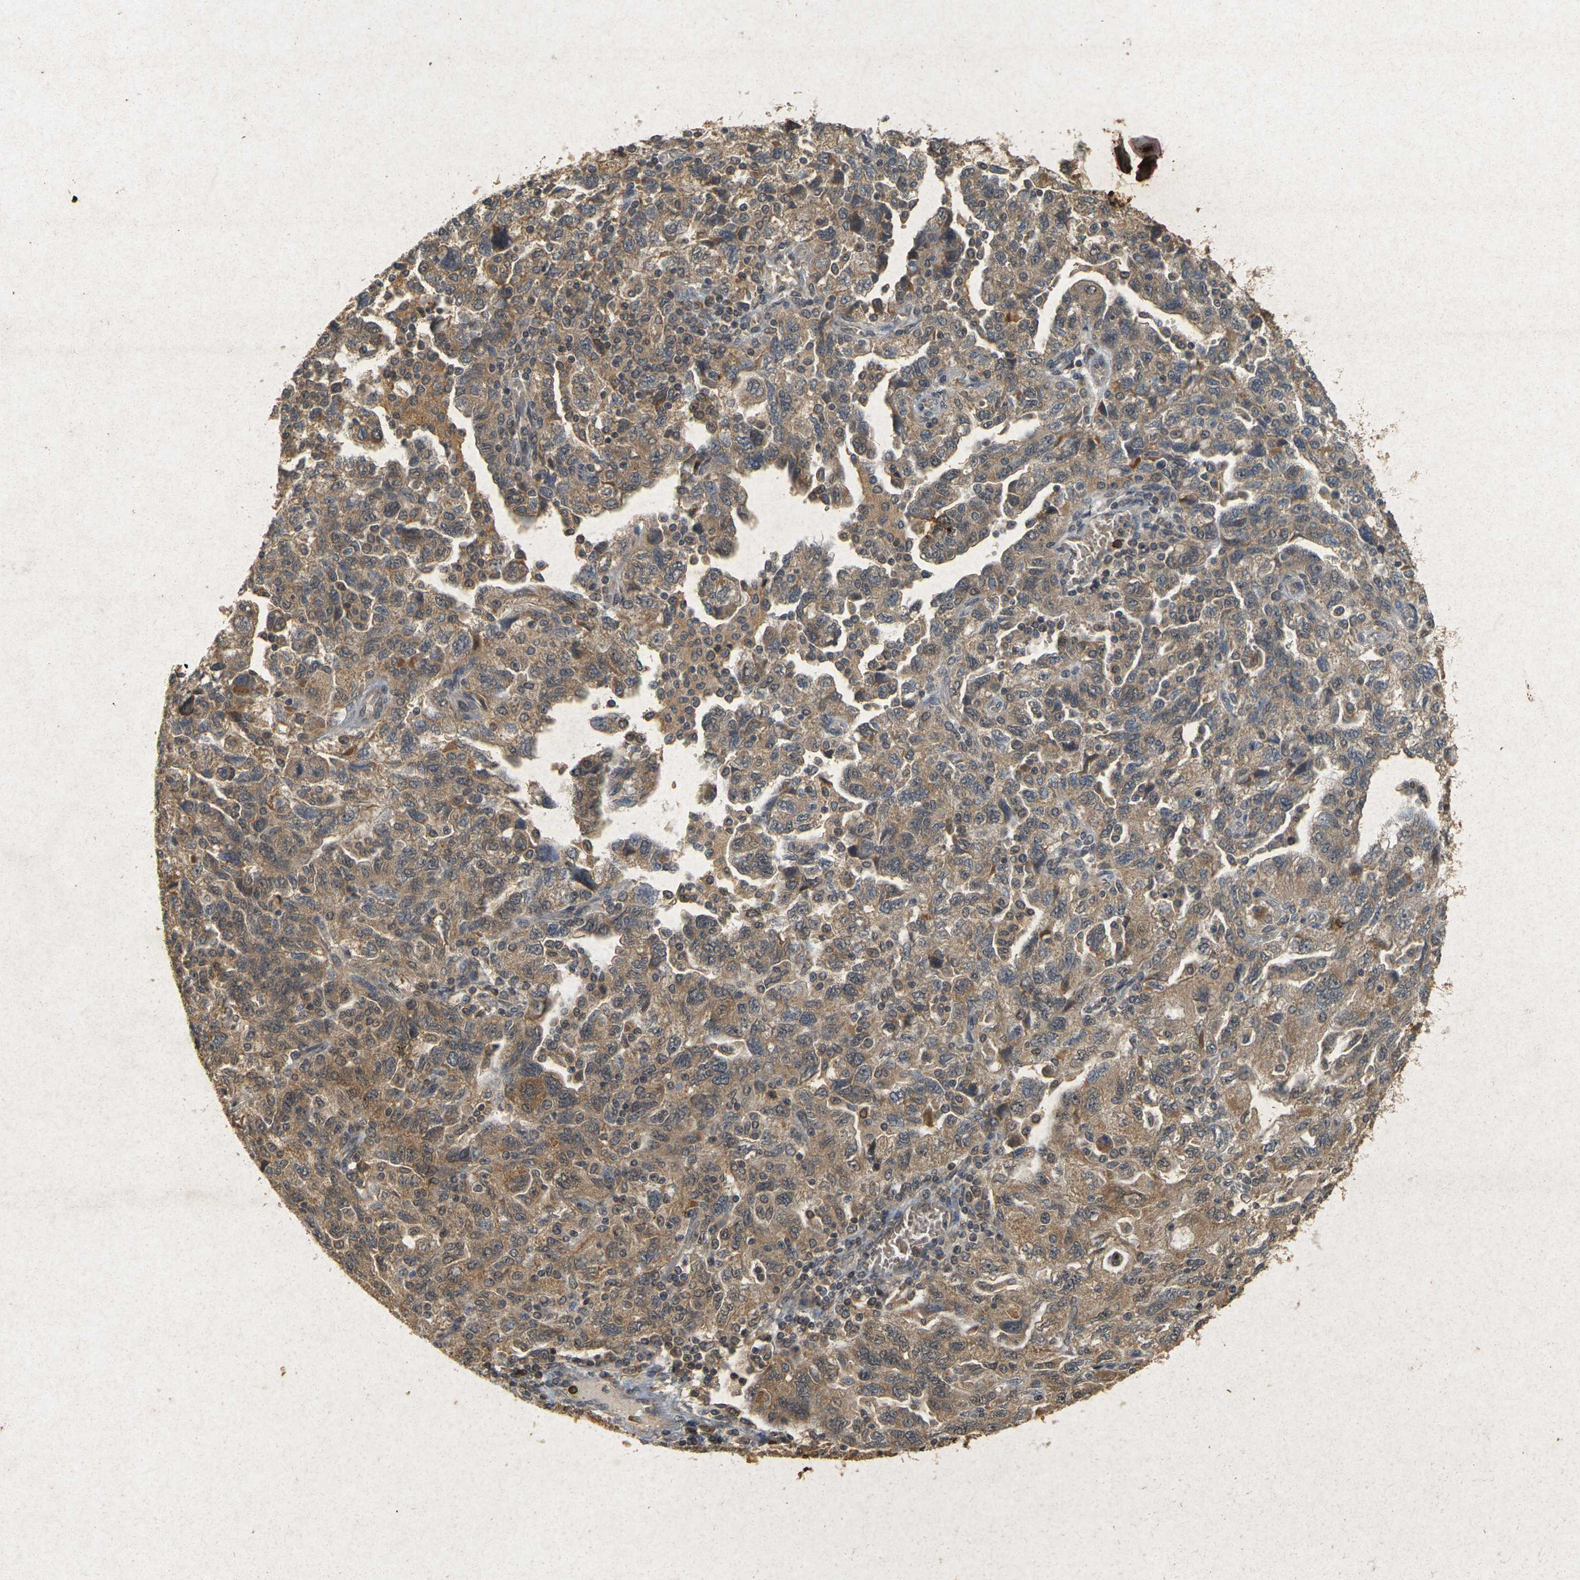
{"staining": {"intensity": "moderate", "quantity": ">75%", "location": "cytoplasmic/membranous"}, "tissue": "ovarian cancer", "cell_type": "Tumor cells", "image_type": "cancer", "snomed": [{"axis": "morphology", "description": "Carcinoma, NOS"}, {"axis": "morphology", "description": "Cystadenocarcinoma, serous, NOS"}, {"axis": "topography", "description": "Ovary"}], "caption": "Immunohistochemical staining of ovarian serous cystadenocarcinoma shows medium levels of moderate cytoplasmic/membranous protein staining in approximately >75% of tumor cells.", "gene": "ERN1", "patient": {"sex": "female", "age": 69}}